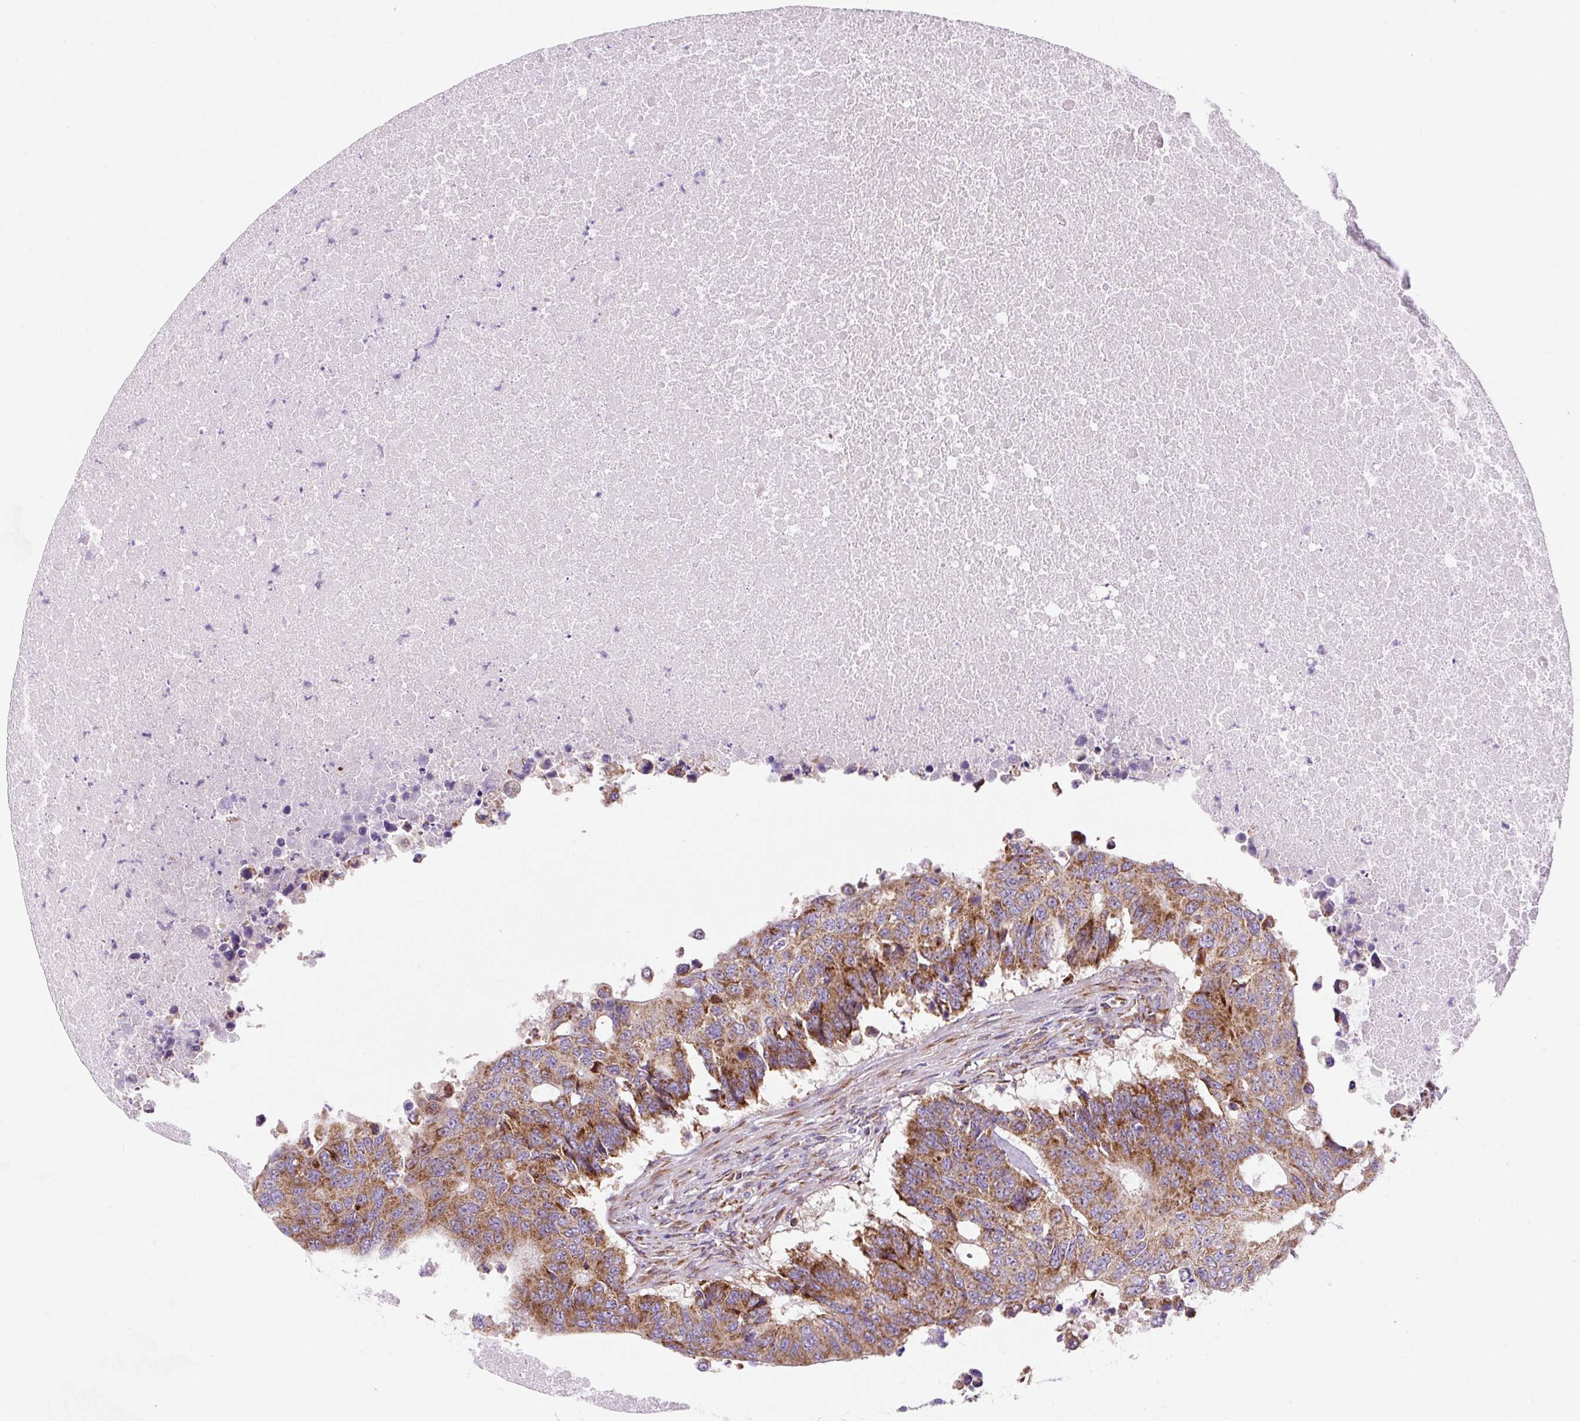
{"staining": {"intensity": "moderate", "quantity": ">75%", "location": "cytoplasmic/membranous"}, "tissue": "colorectal cancer", "cell_type": "Tumor cells", "image_type": "cancer", "snomed": [{"axis": "morphology", "description": "Adenocarcinoma, NOS"}, {"axis": "topography", "description": "Colon"}], "caption": "Colorectal cancer stained with a protein marker exhibits moderate staining in tumor cells.", "gene": "CISD3", "patient": {"sex": "male", "age": 71}}